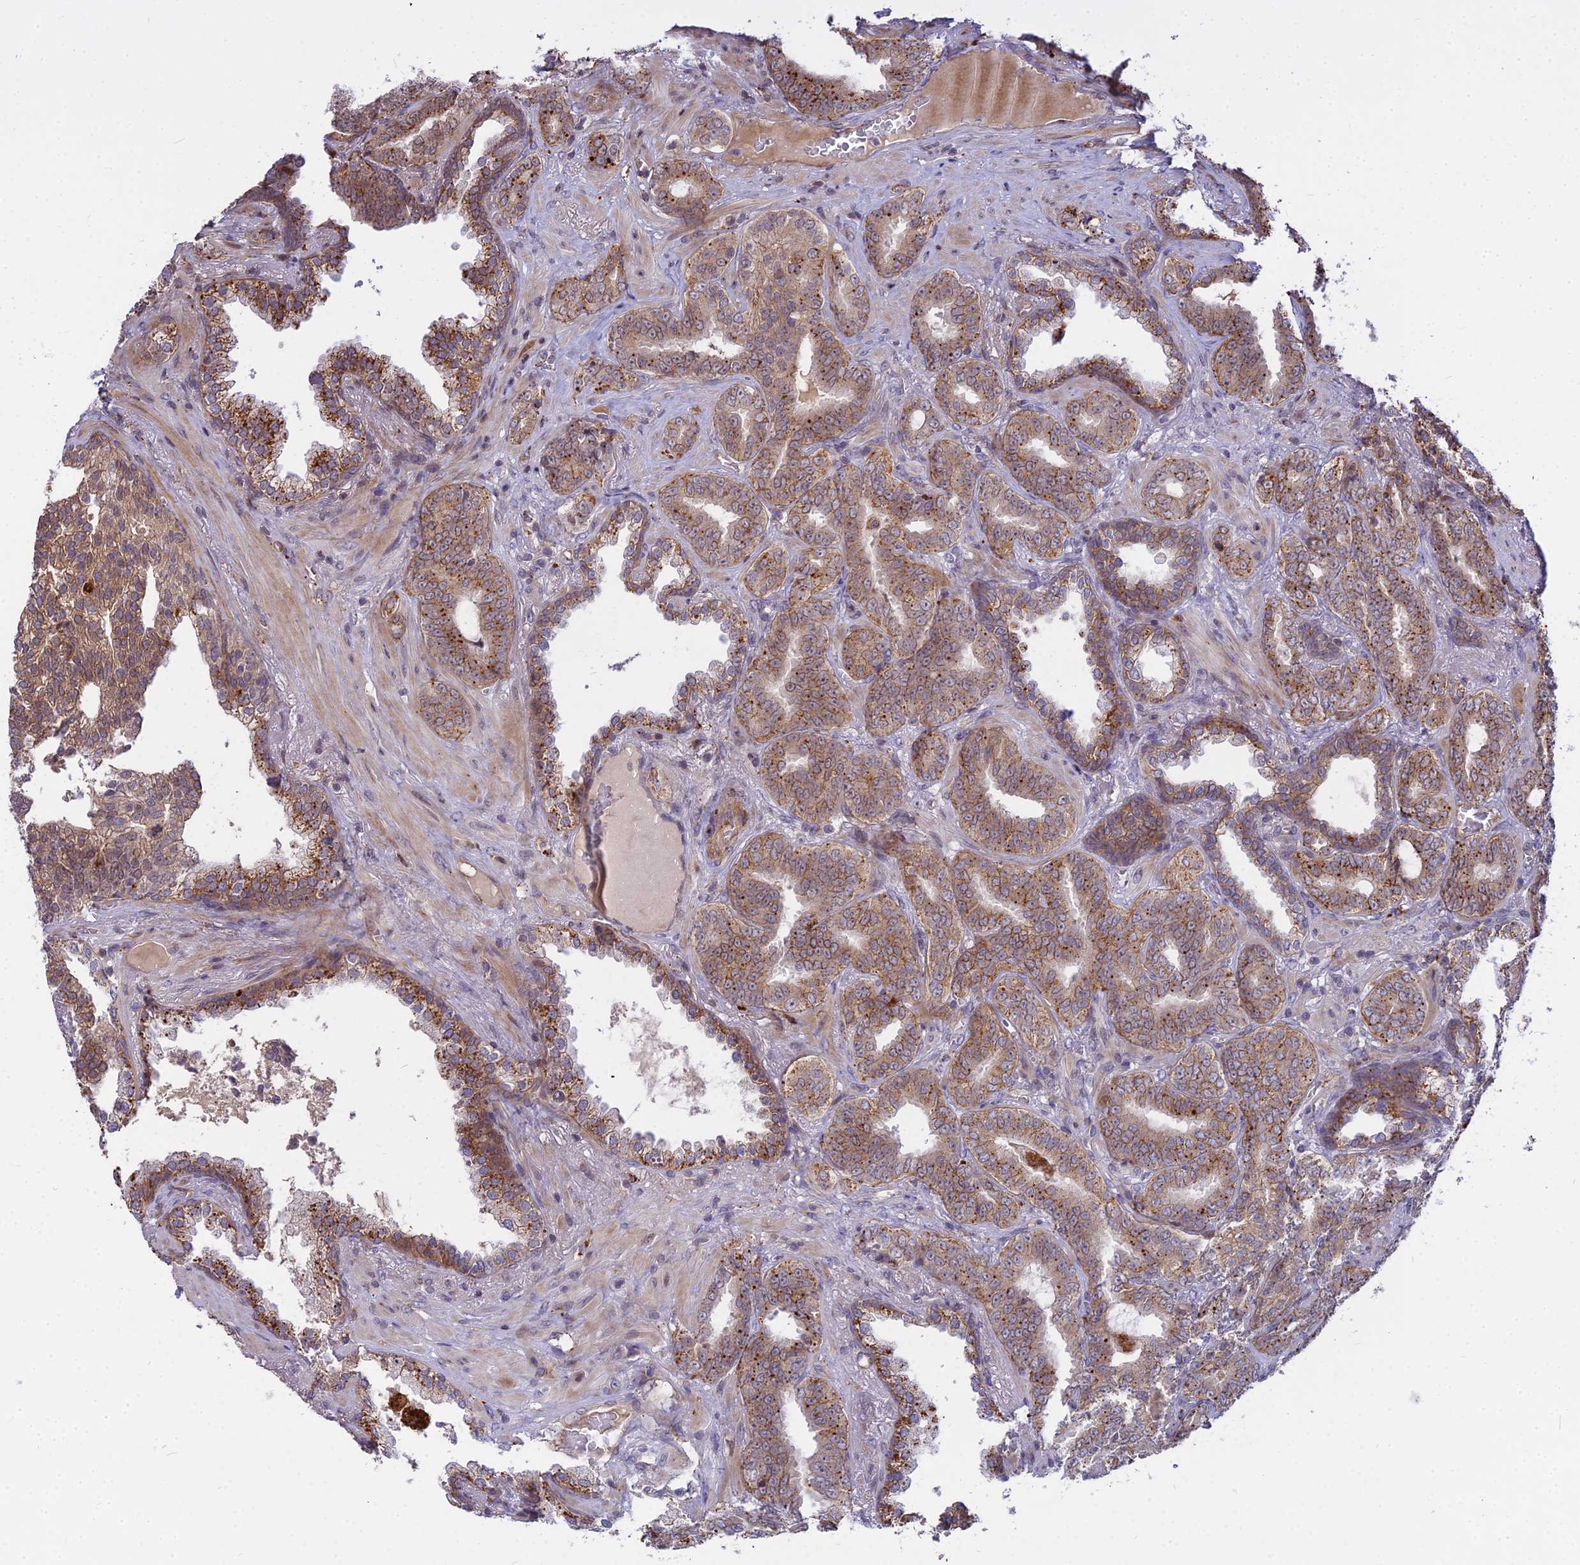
{"staining": {"intensity": "moderate", "quantity": "25%-75%", "location": "cytoplasmic/membranous"}, "tissue": "prostate cancer", "cell_type": "Tumor cells", "image_type": "cancer", "snomed": [{"axis": "morphology", "description": "Adenocarcinoma, High grade"}, {"axis": "topography", "description": "Prostate and seminal vesicle, NOS"}], "caption": "Immunohistochemistry (DAB (3,3'-diaminobenzidine)) staining of high-grade adenocarcinoma (prostate) demonstrates moderate cytoplasmic/membranous protein positivity in approximately 25%-75% of tumor cells. The staining was performed using DAB (3,3'-diaminobenzidine) to visualize the protein expression in brown, while the nuclei were stained in blue with hematoxylin (Magnification: 20x).", "gene": "GLYATL3", "patient": {"sex": "male", "age": 67}}